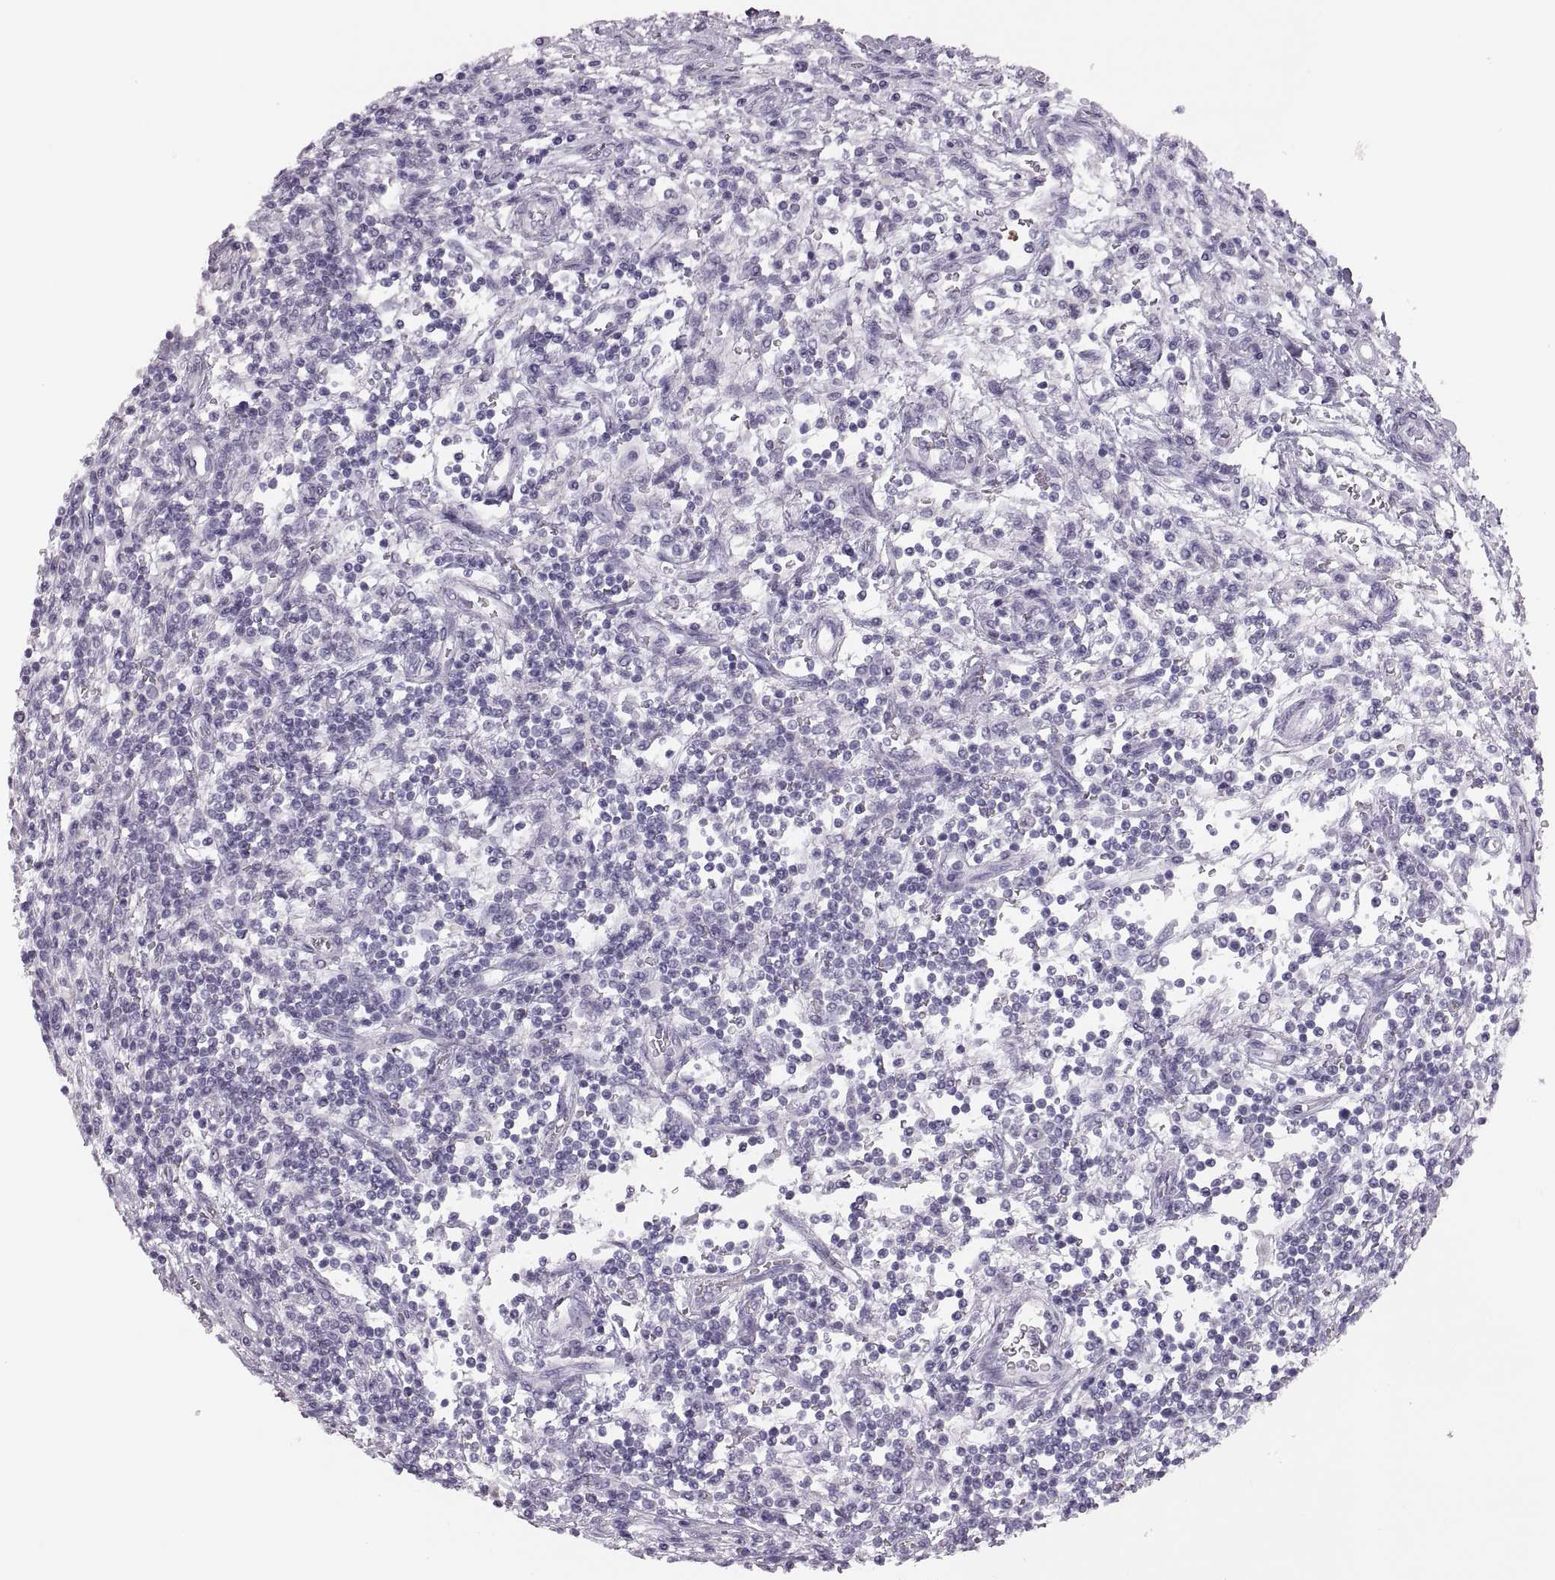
{"staining": {"intensity": "negative", "quantity": "none", "location": "none"}, "tissue": "testis cancer", "cell_type": "Tumor cells", "image_type": "cancer", "snomed": [{"axis": "morphology", "description": "Seminoma, NOS"}, {"axis": "topography", "description": "Testis"}], "caption": "The histopathology image demonstrates no significant staining in tumor cells of testis cancer.", "gene": "MILR1", "patient": {"sex": "male", "age": 34}}